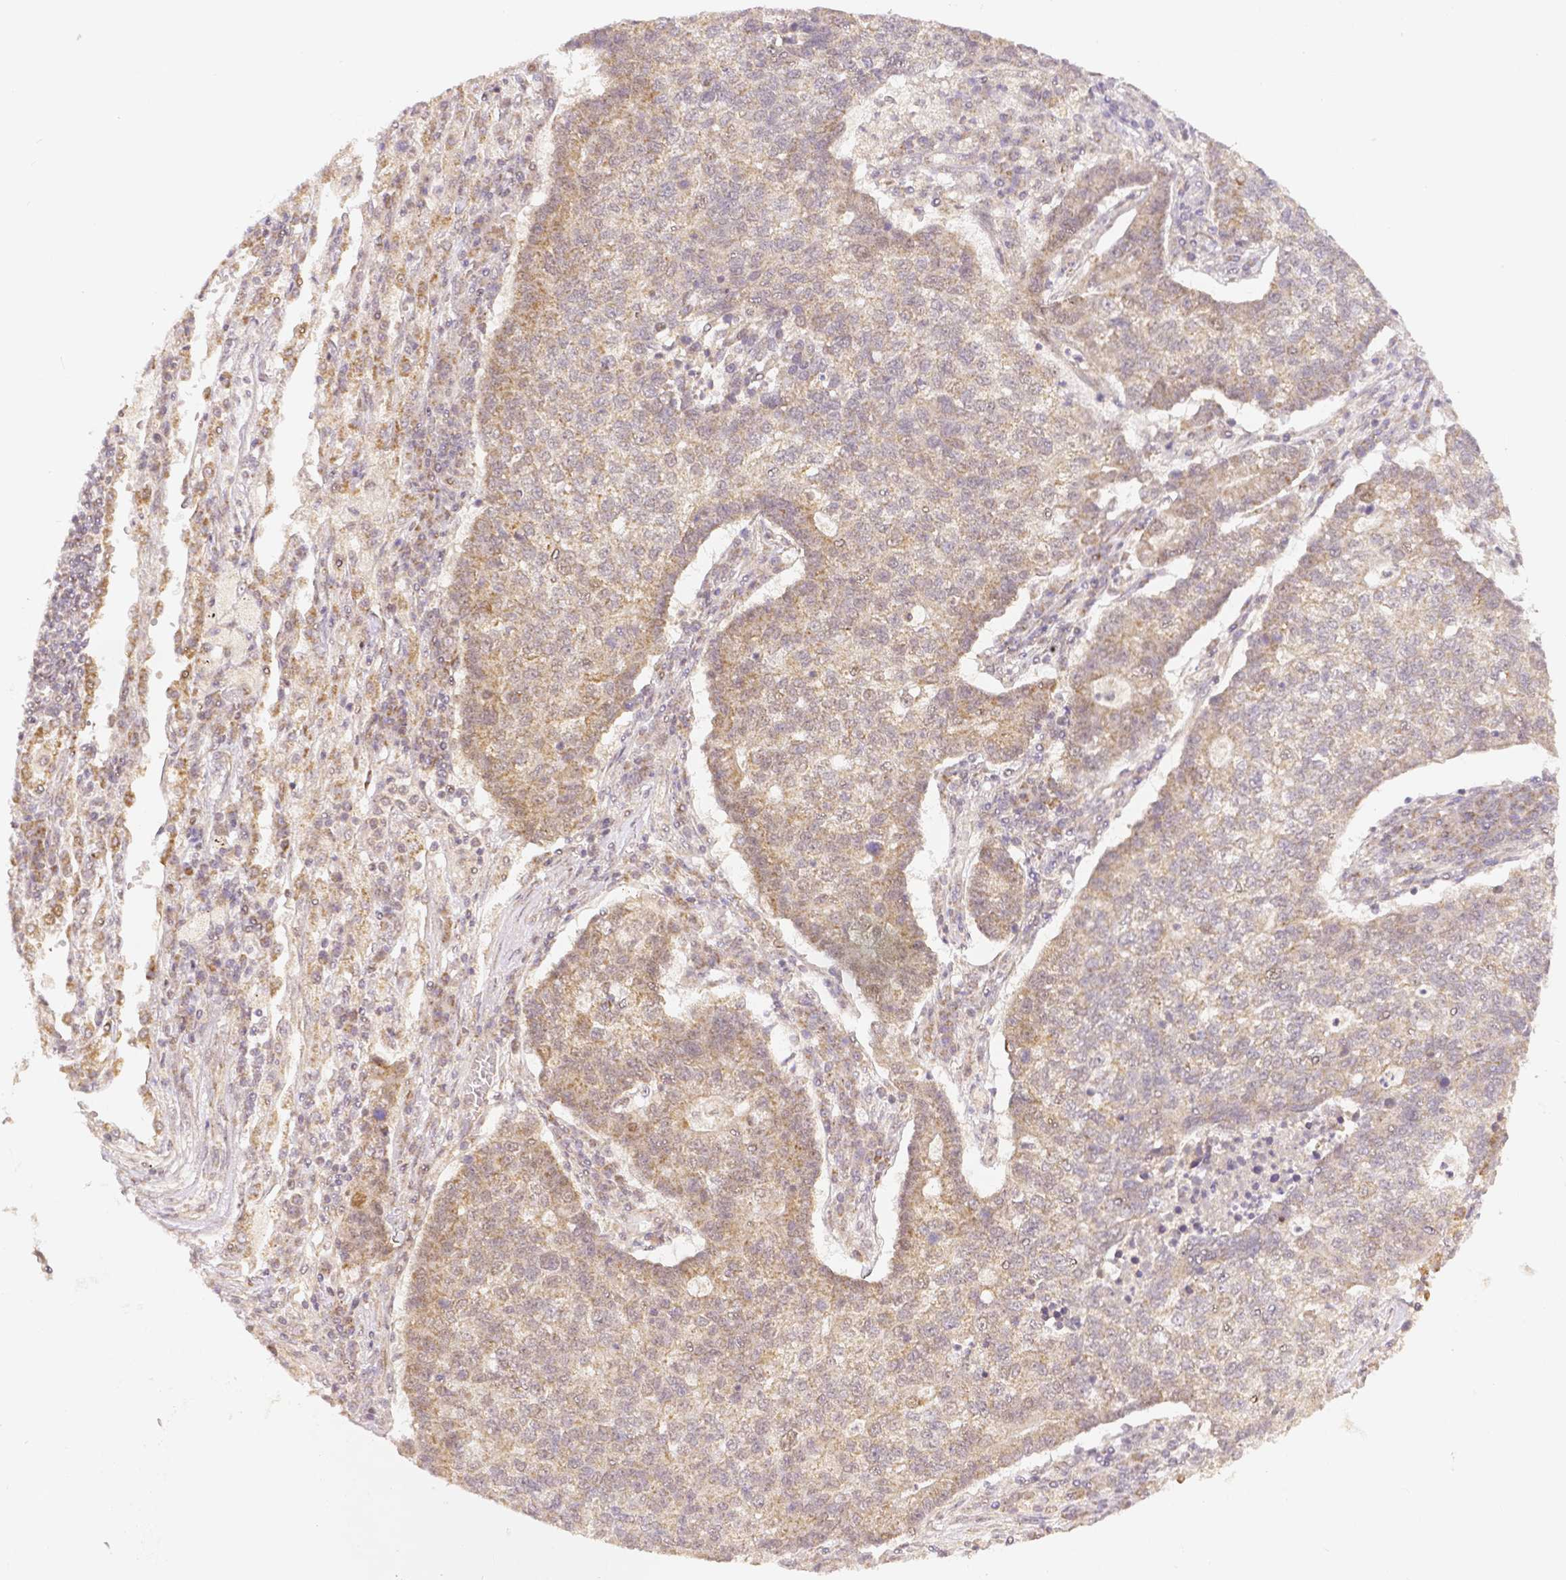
{"staining": {"intensity": "weak", "quantity": "25%-75%", "location": "cytoplasmic/membranous"}, "tissue": "lung cancer", "cell_type": "Tumor cells", "image_type": "cancer", "snomed": [{"axis": "morphology", "description": "Adenocarcinoma, NOS"}, {"axis": "topography", "description": "Lung"}], "caption": "Protein expression analysis of lung adenocarcinoma exhibits weak cytoplasmic/membranous expression in approximately 25%-75% of tumor cells.", "gene": "RHOT1", "patient": {"sex": "male", "age": 57}}